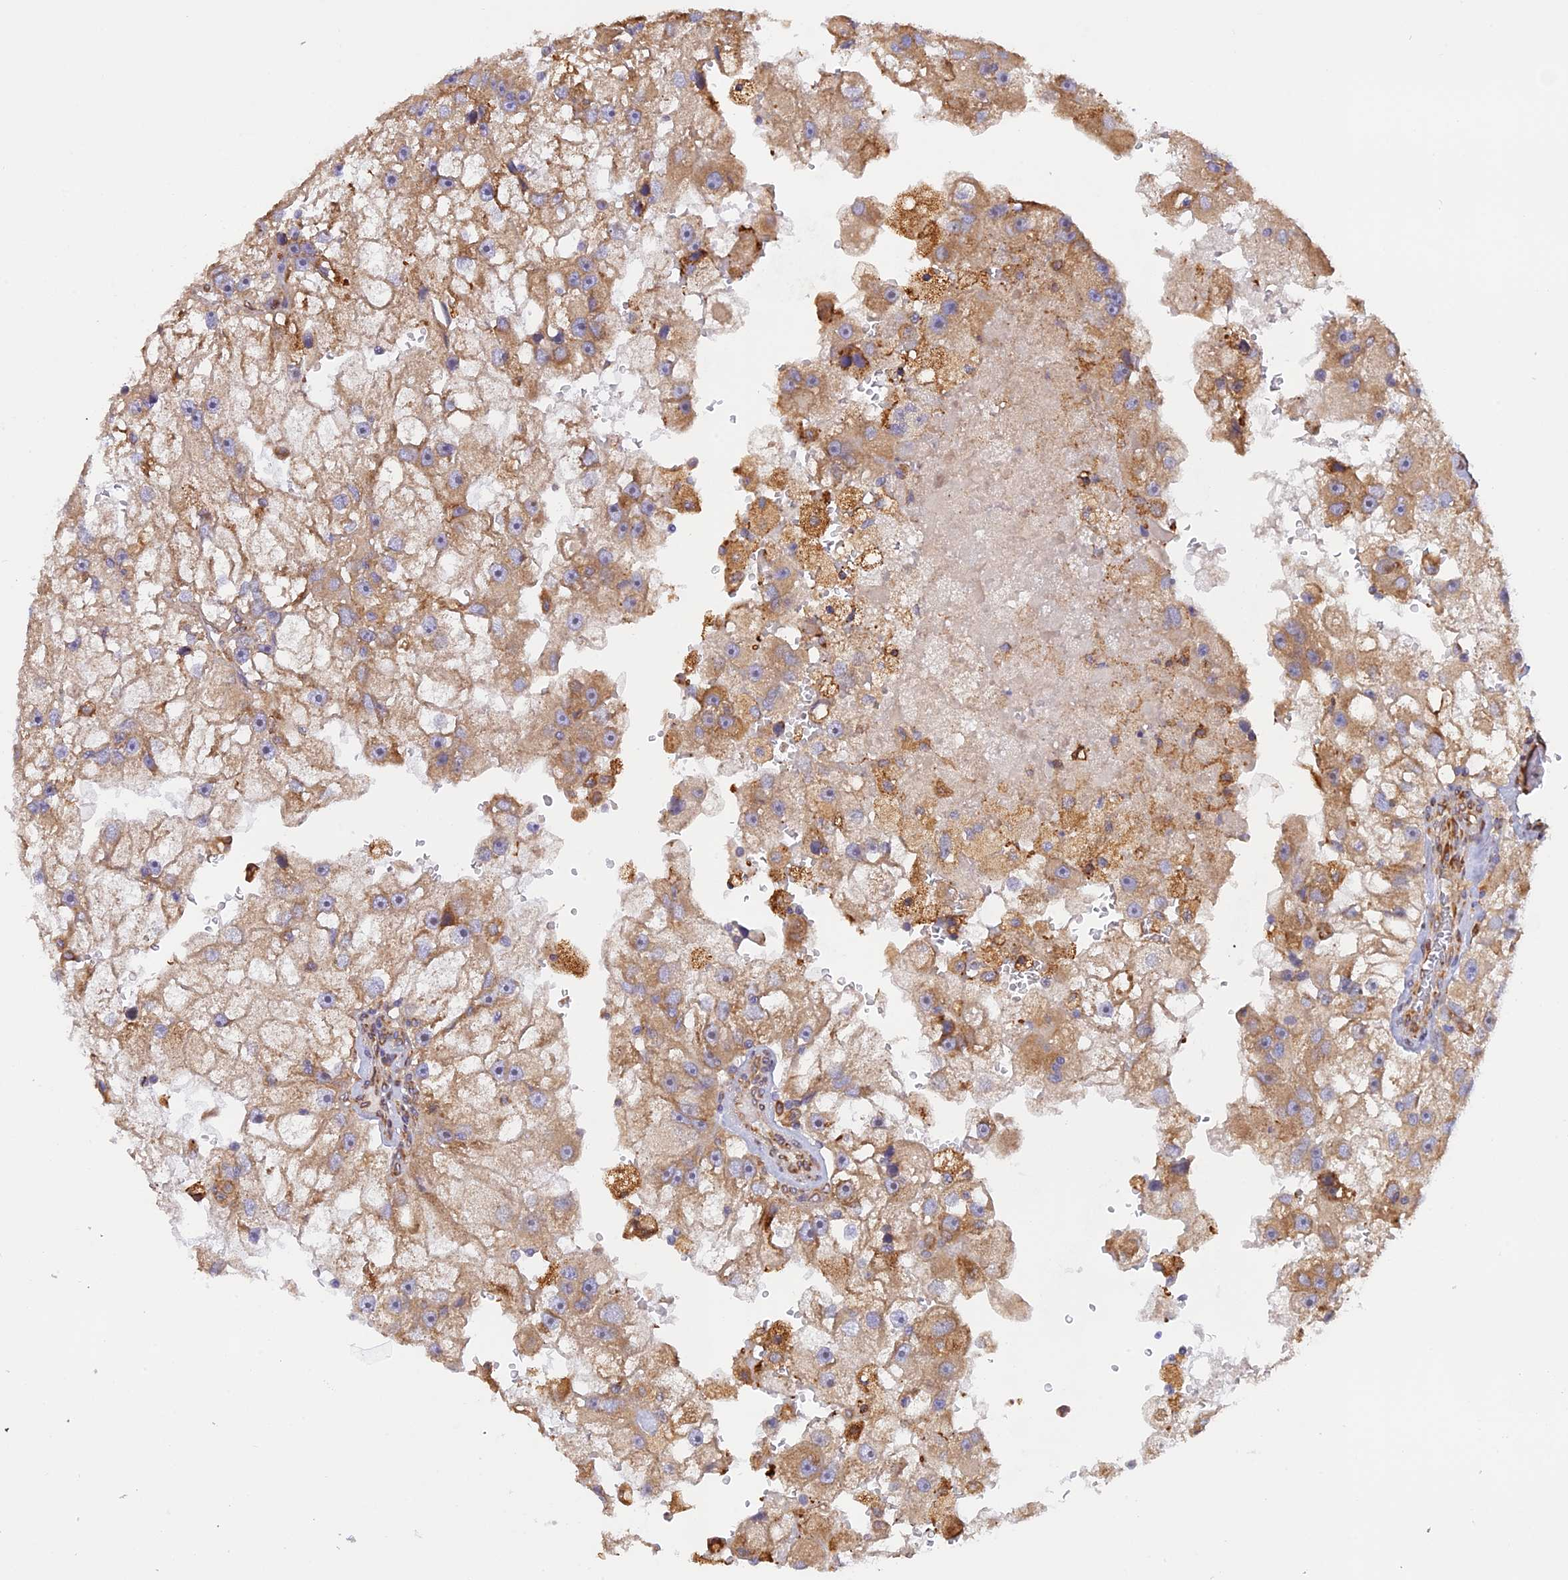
{"staining": {"intensity": "moderate", "quantity": ">75%", "location": "cytoplasmic/membranous"}, "tissue": "renal cancer", "cell_type": "Tumor cells", "image_type": "cancer", "snomed": [{"axis": "morphology", "description": "Adenocarcinoma, NOS"}, {"axis": "topography", "description": "Kidney"}], "caption": "A brown stain highlights moderate cytoplasmic/membranous expression of a protein in renal adenocarcinoma tumor cells. The staining was performed using DAB to visualize the protein expression in brown, while the nuclei were stained in blue with hematoxylin (Magnification: 20x).", "gene": "RPL5", "patient": {"sex": "male", "age": 63}}